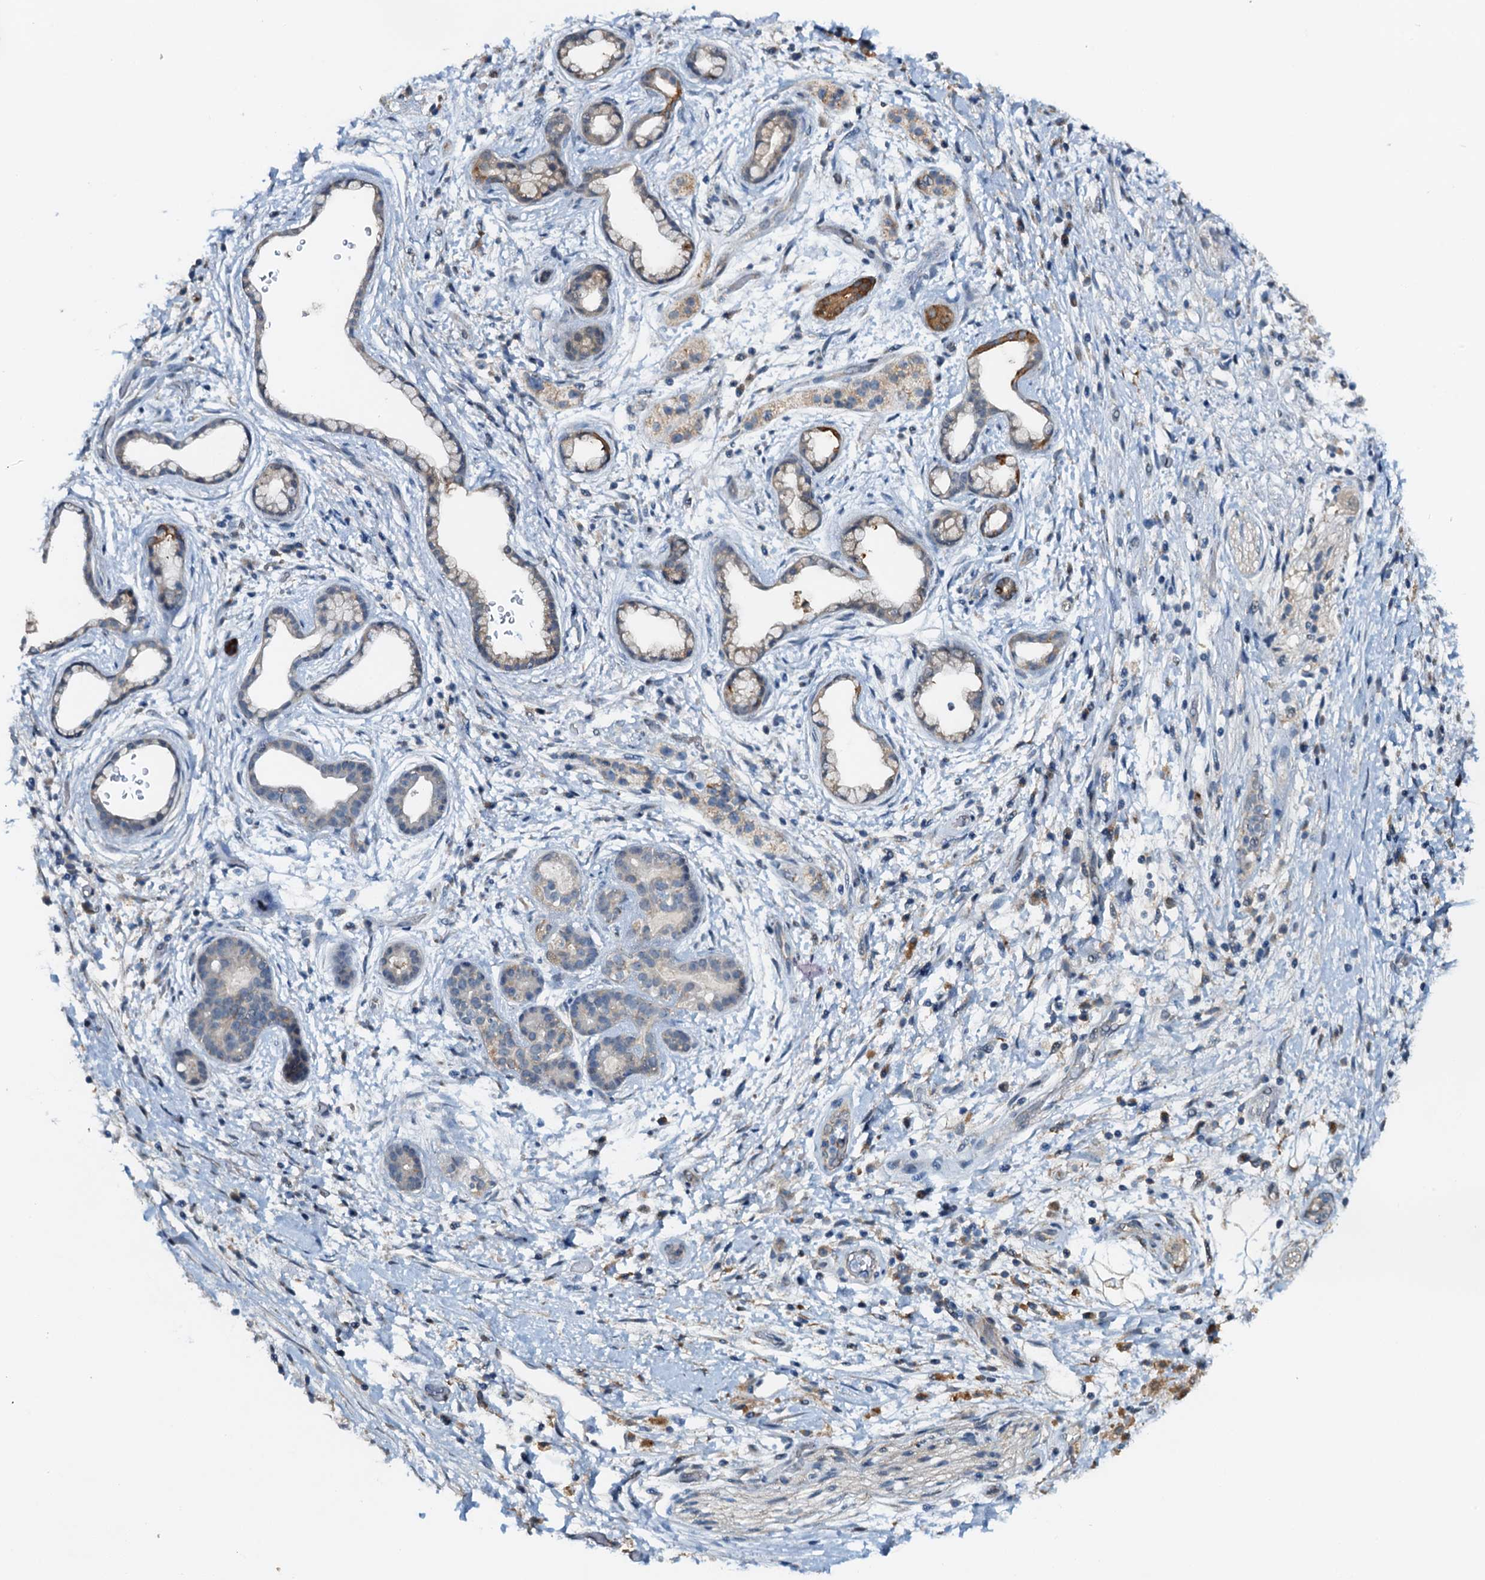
{"staining": {"intensity": "moderate", "quantity": "<25%", "location": "cytoplasmic/membranous"}, "tissue": "pancreatic cancer", "cell_type": "Tumor cells", "image_type": "cancer", "snomed": [{"axis": "morphology", "description": "Adenocarcinoma, NOS"}, {"axis": "topography", "description": "Pancreas"}], "caption": "Immunohistochemical staining of pancreatic cancer (adenocarcinoma) reveals moderate cytoplasmic/membranous protein expression in approximately <25% of tumor cells. The protein of interest is shown in brown color, while the nuclei are stained blue.", "gene": "ZNF606", "patient": {"sex": "female", "age": 73}}